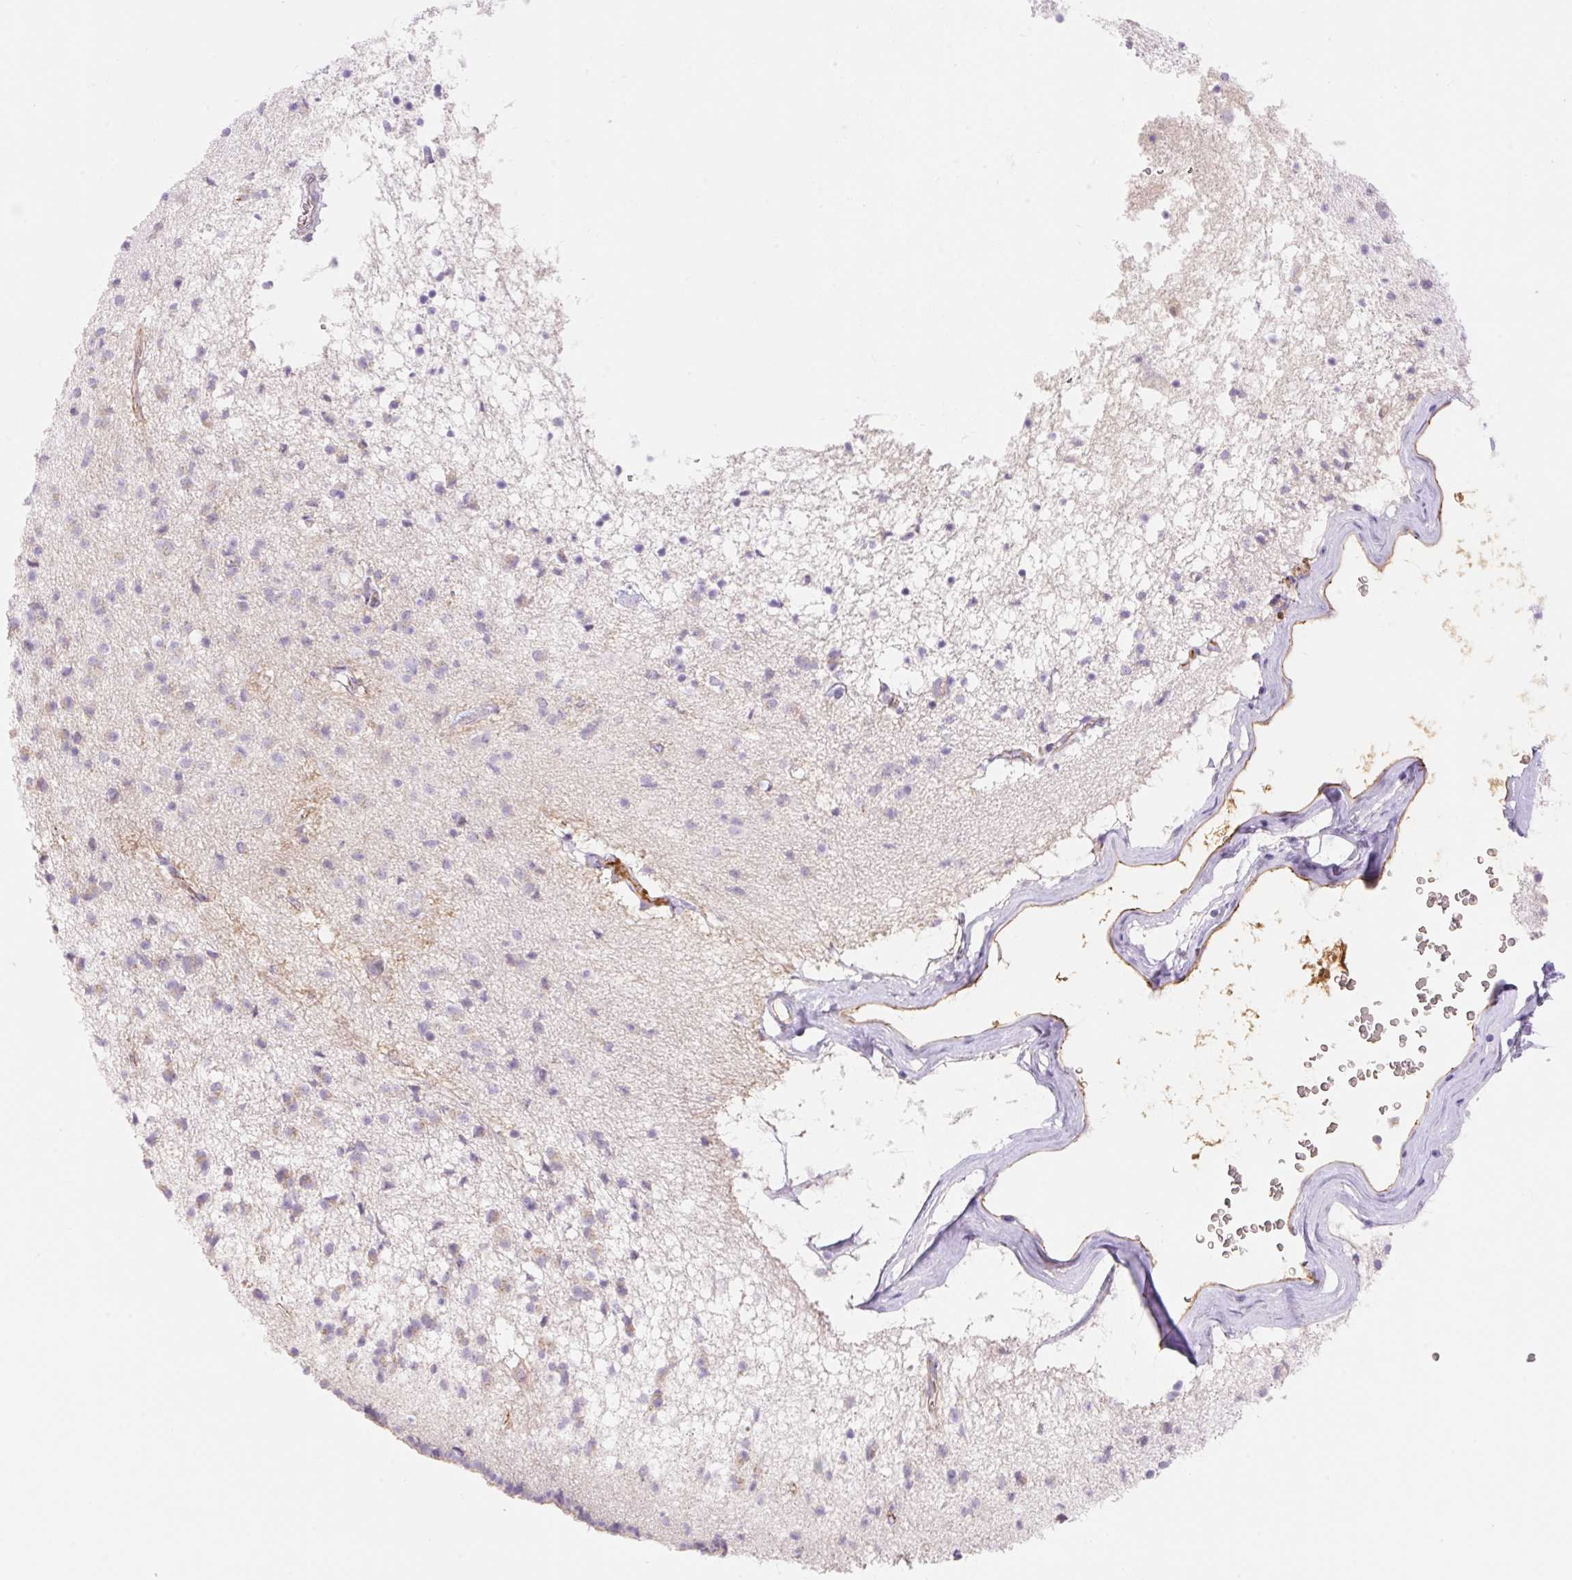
{"staining": {"intensity": "negative", "quantity": "none", "location": "none"}, "tissue": "caudate", "cell_type": "Glial cells", "image_type": "normal", "snomed": [{"axis": "morphology", "description": "Normal tissue, NOS"}, {"axis": "topography", "description": "Lateral ventricle wall"}], "caption": "This photomicrograph is of normal caudate stained with IHC to label a protein in brown with the nuclei are counter-stained blue. There is no positivity in glial cells. Brightfield microscopy of immunohistochemistry stained with DAB (brown) and hematoxylin (blue), captured at high magnification.", "gene": "DENND5A", "patient": {"sex": "male", "age": 58}}